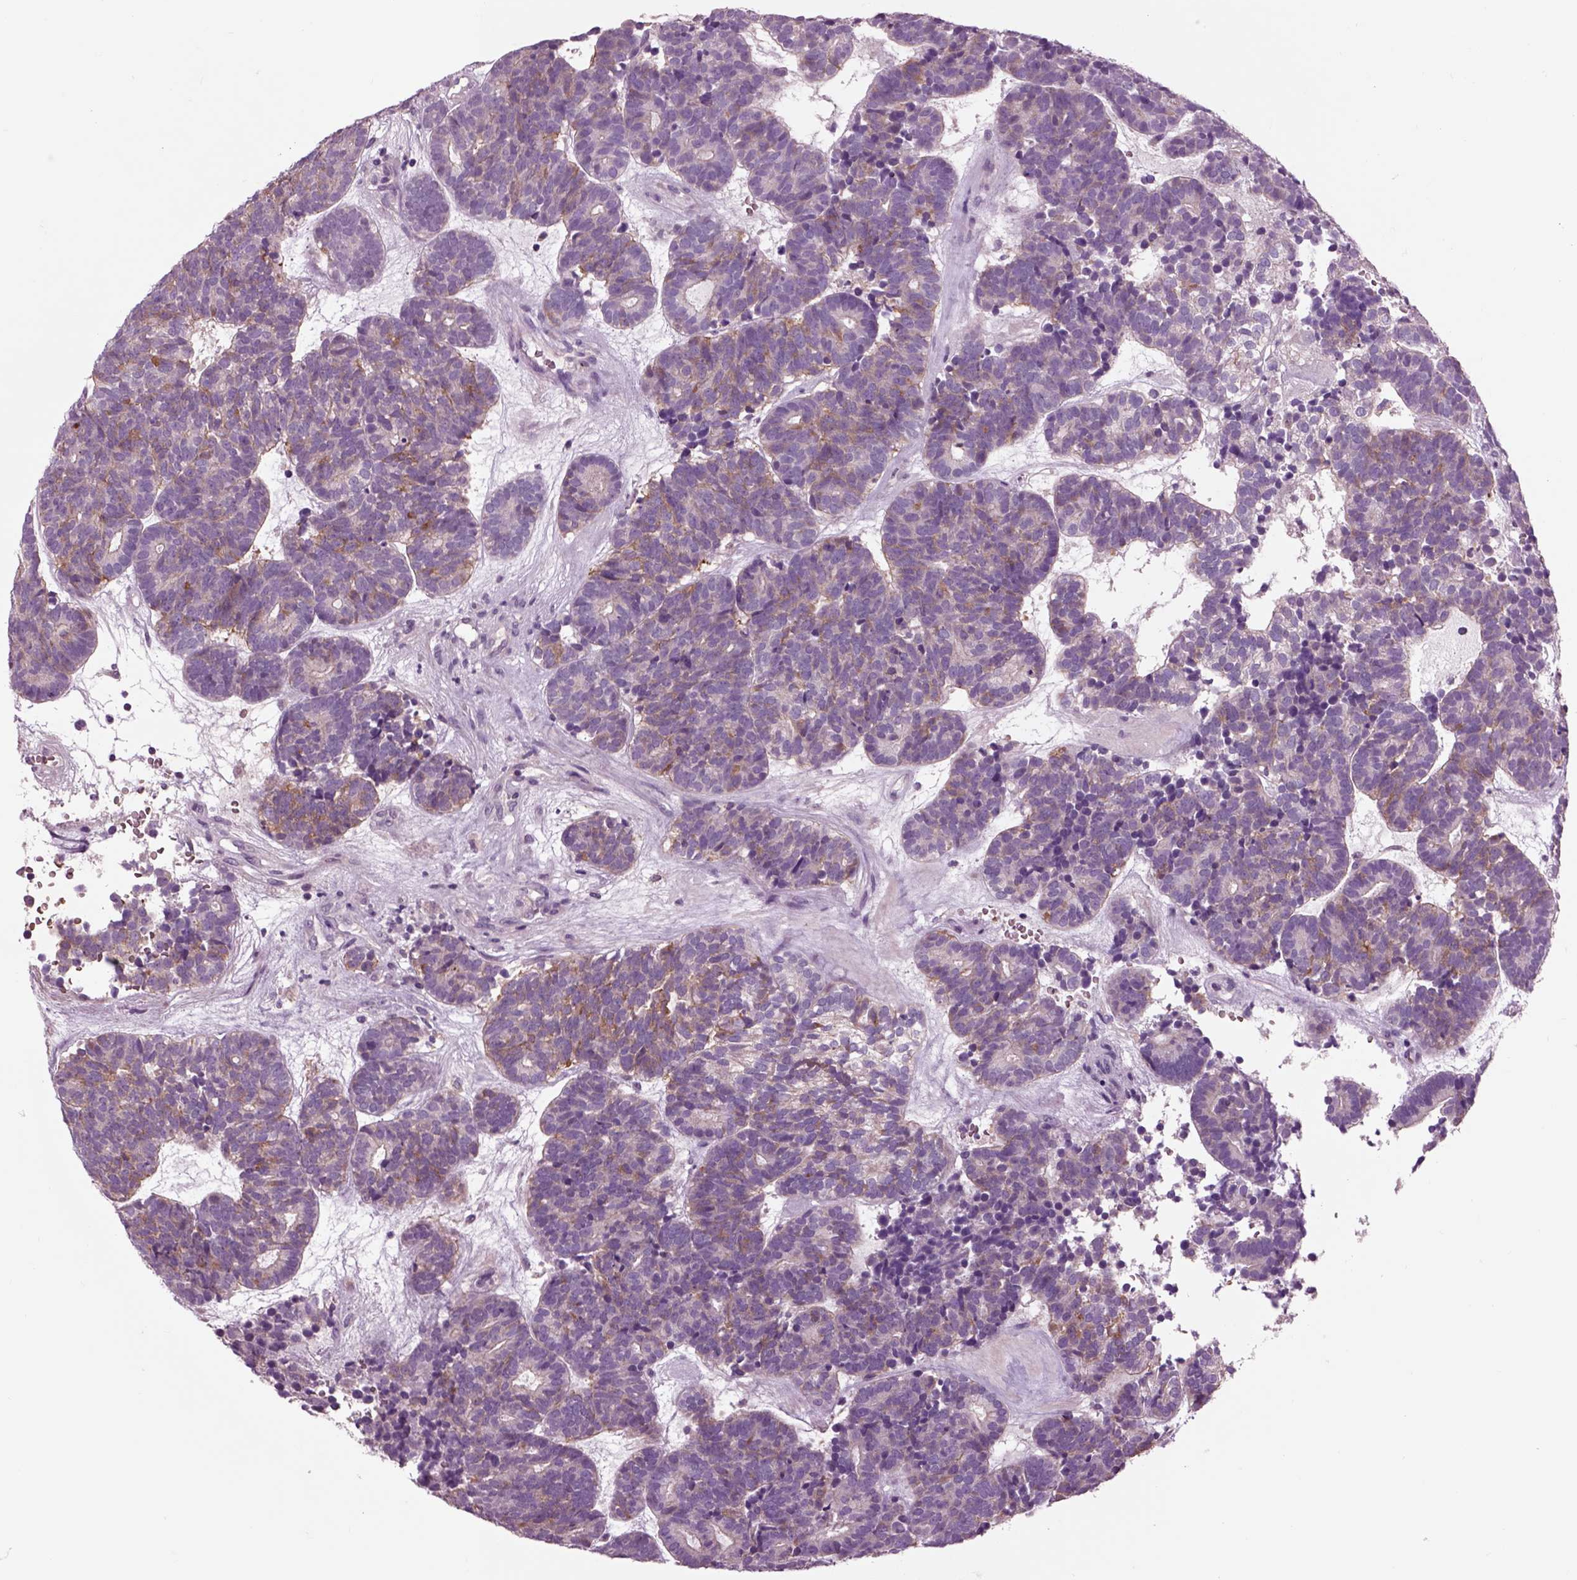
{"staining": {"intensity": "moderate", "quantity": "<25%", "location": "cytoplasmic/membranous"}, "tissue": "head and neck cancer", "cell_type": "Tumor cells", "image_type": "cancer", "snomed": [{"axis": "morphology", "description": "Adenocarcinoma, NOS"}, {"axis": "topography", "description": "Head-Neck"}], "caption": "The immunohistochemical stain highlights moderate cytoplasmic/membranous staining in tumor cells of head and neck cancer (adenocarcinoma) tissue.", "gene": "CHGB", "patient": {"sex": "female", "age": 81}}